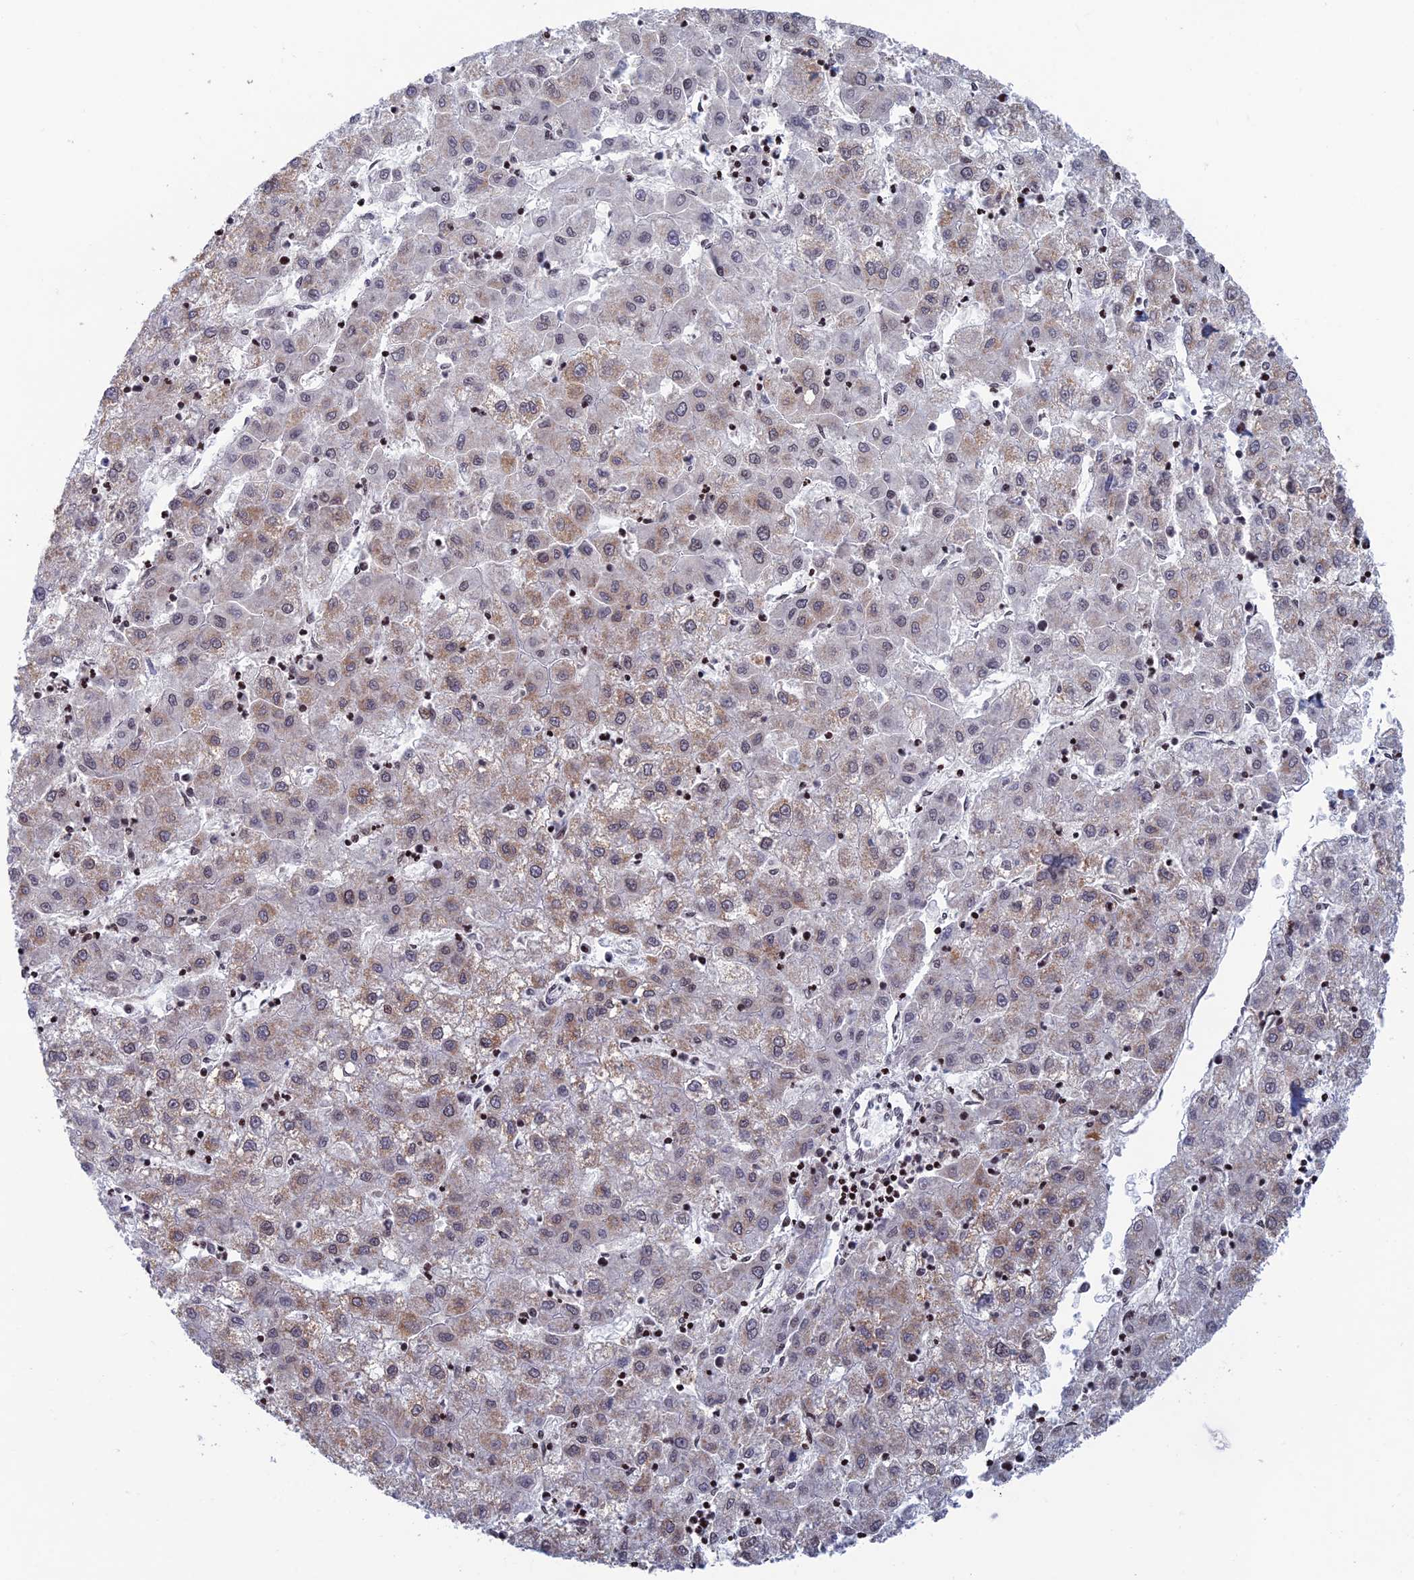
{"staining": {"intensity": "weak", "quantity": ">75%", "location": "cytoplasmic/membranous,nuclear"}, "tissue": "liver cancer", "cell_type": "Tumor cells", "image_type": "cancer", "snomed": [{"axis": "morphology", "description": "Carcinoma, Hepatocellular, NOS"}, {"axis": "topography", "description": "Liver"}], "caption": "High-magnification brightfield microscopy of hepatocellular carcinoma (liver) stained with DAB (3,3'-diaminobenzidine) (brown) and counterstained with hematoxylin (blue). tumor cells exhibit weak cytoplasmic/membranous and nuclear staining is appreciated in approximately>75% of cells.", "gene": "AFF3", "patient": {"sex": "male", "age": 72}}